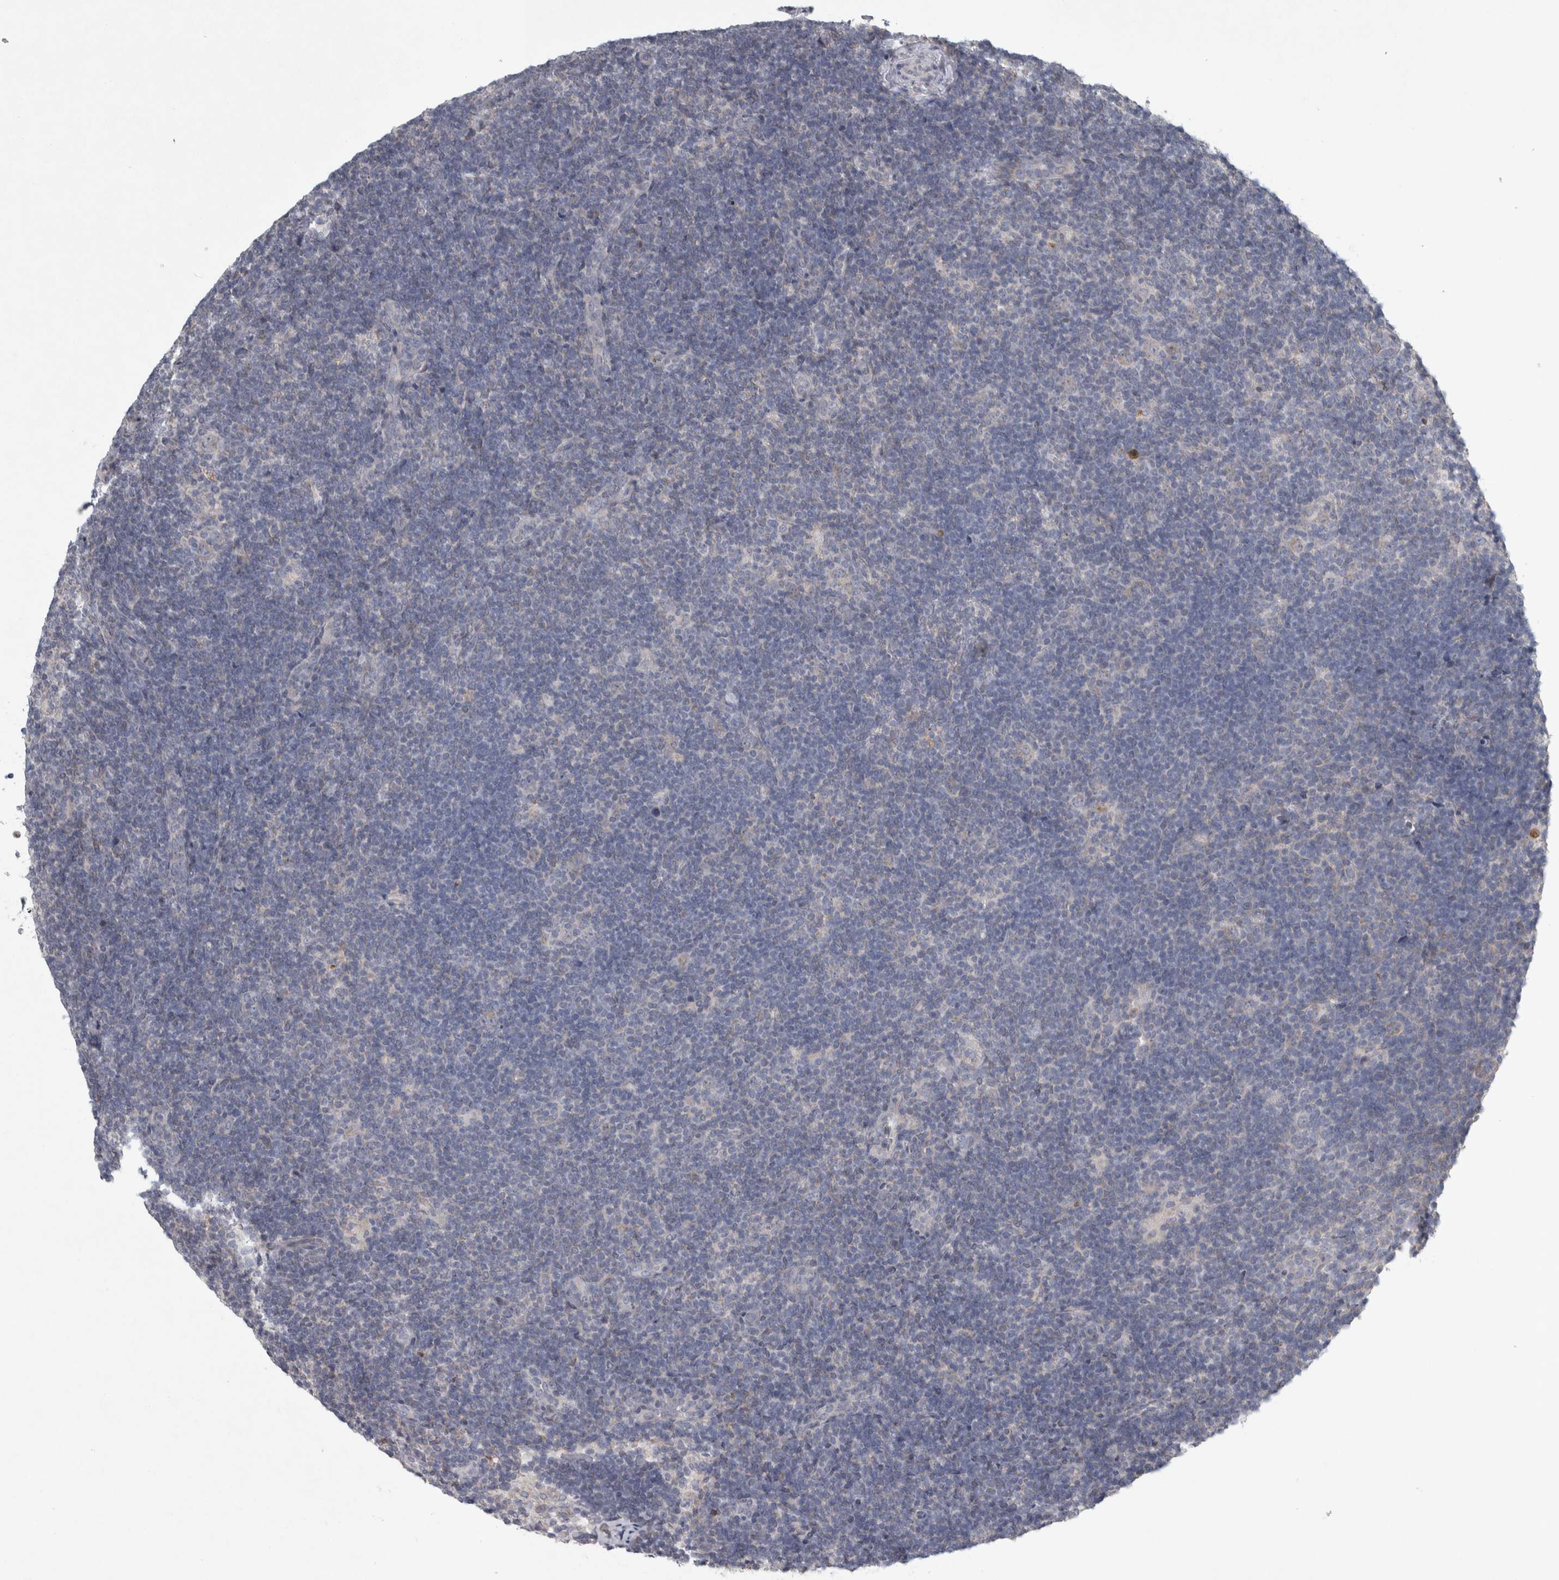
{"staining": {"intensity": "negative", "quantity": "none", "location": "none"}, "tissue": "lymphoma", "cell_type": "Tumor cells", "image_type": "cancer", "snomed": [{"axis": "morphology", "description": "Hodgkin's disease, NOS"}, {"axis": "topography", "description": "Lymph node"}], "caption": "Lymphoma was stained to show a protein in brown. There is no significant expression in tumor cells.", "gene": "SIGMAR1", "patient": {"sex": "female", "age": 57}}